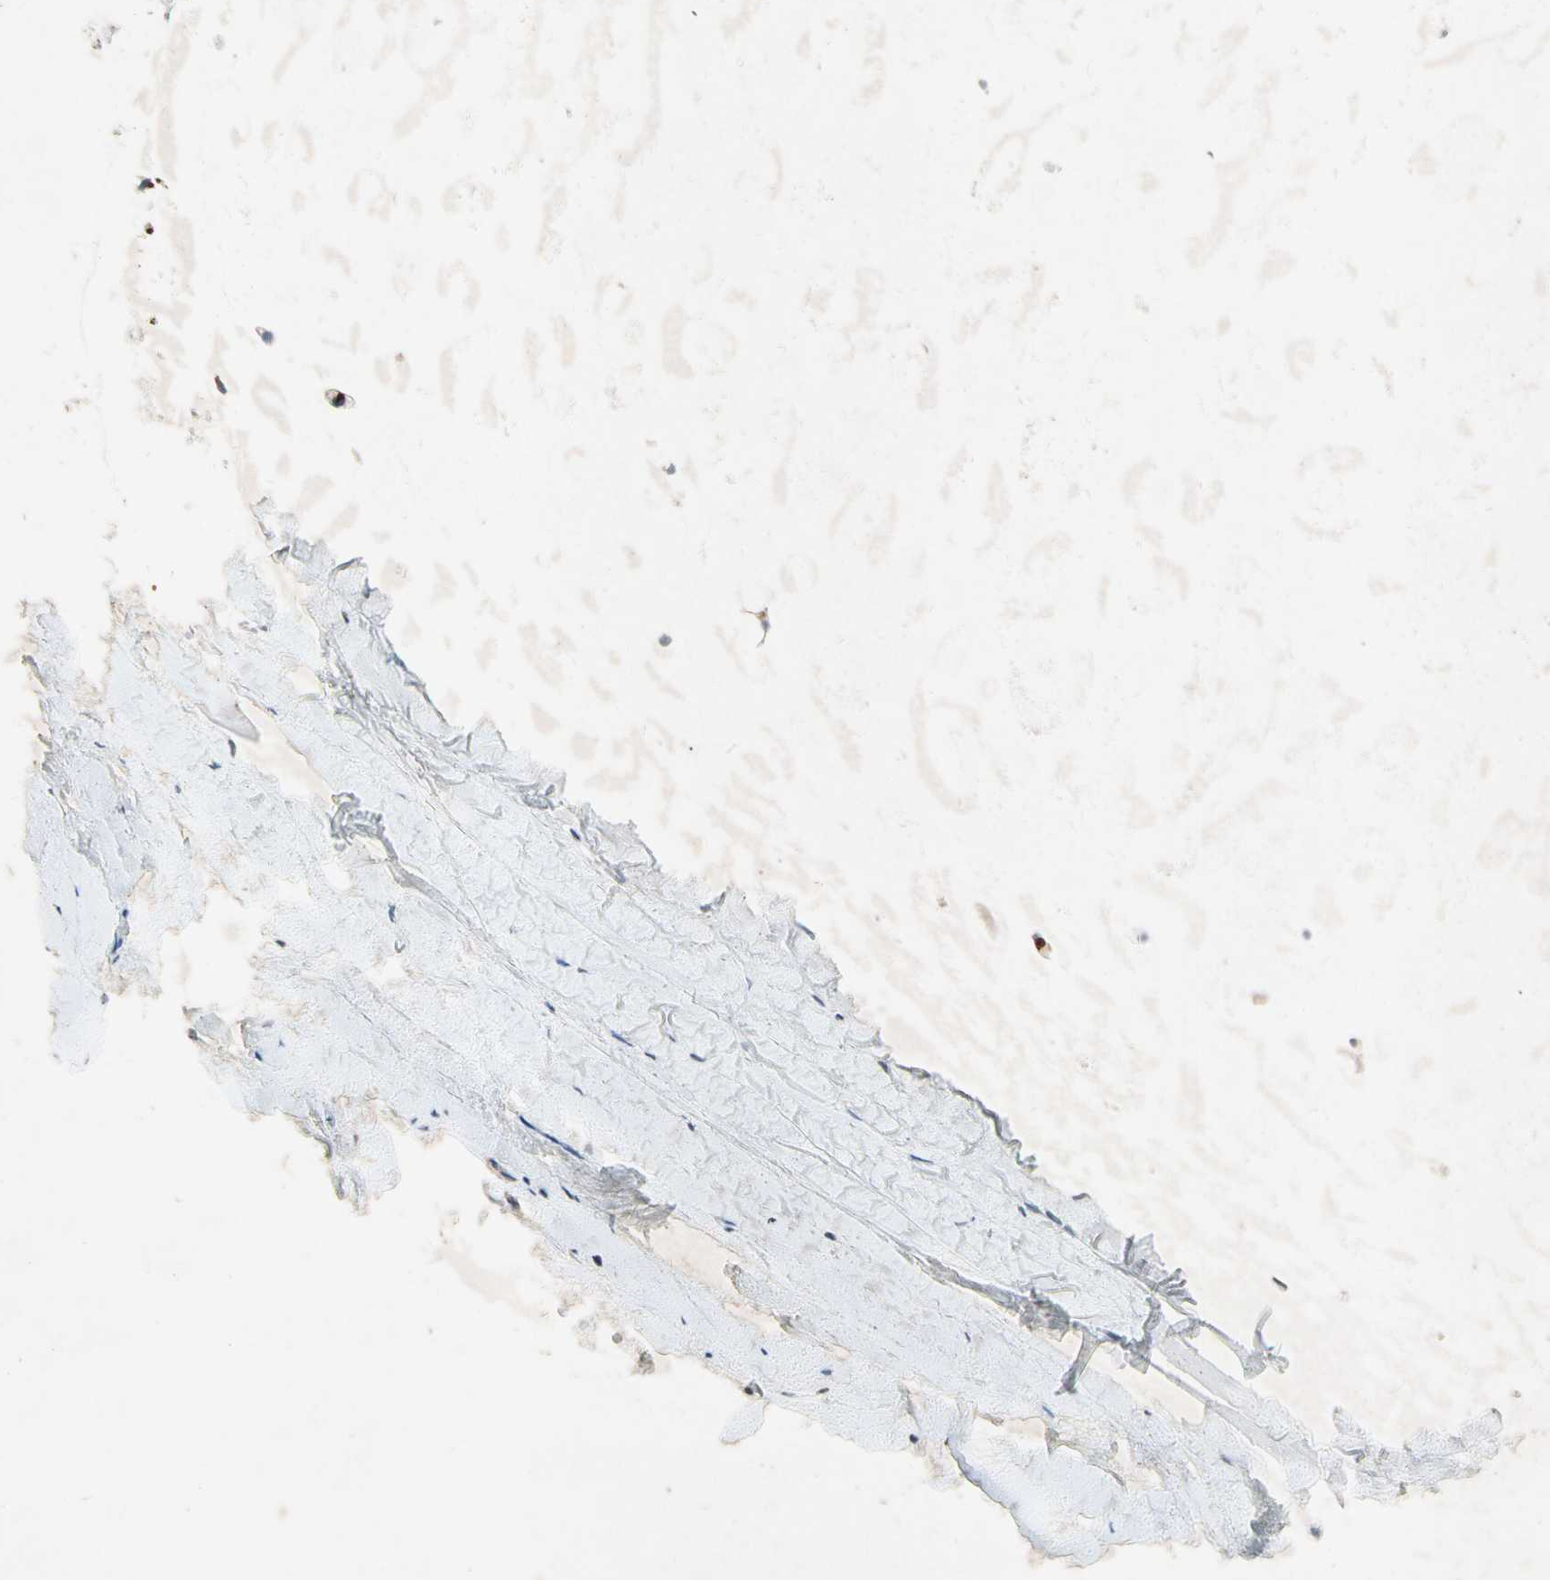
{"staining": {"intensity": "weak", "quantity": ">75%", "location": "cytoplasmic/membranous"}, "tissue": "adipose tissue", "cell_type": "Adipocytes", "image_type": "normal", "snomed": [{"axis": "morphology", "description": "Normal tissue, NOS"}, {"axis": "topography", "description": "Bronchus"}], "caption": "A brown stain highlights weak cytoplasmic/membranous staining of a protein in adipocytes of benign human adipose tissue.", "gene": "NDFIP2", "patient": {"sex": "female", "age": 73}}